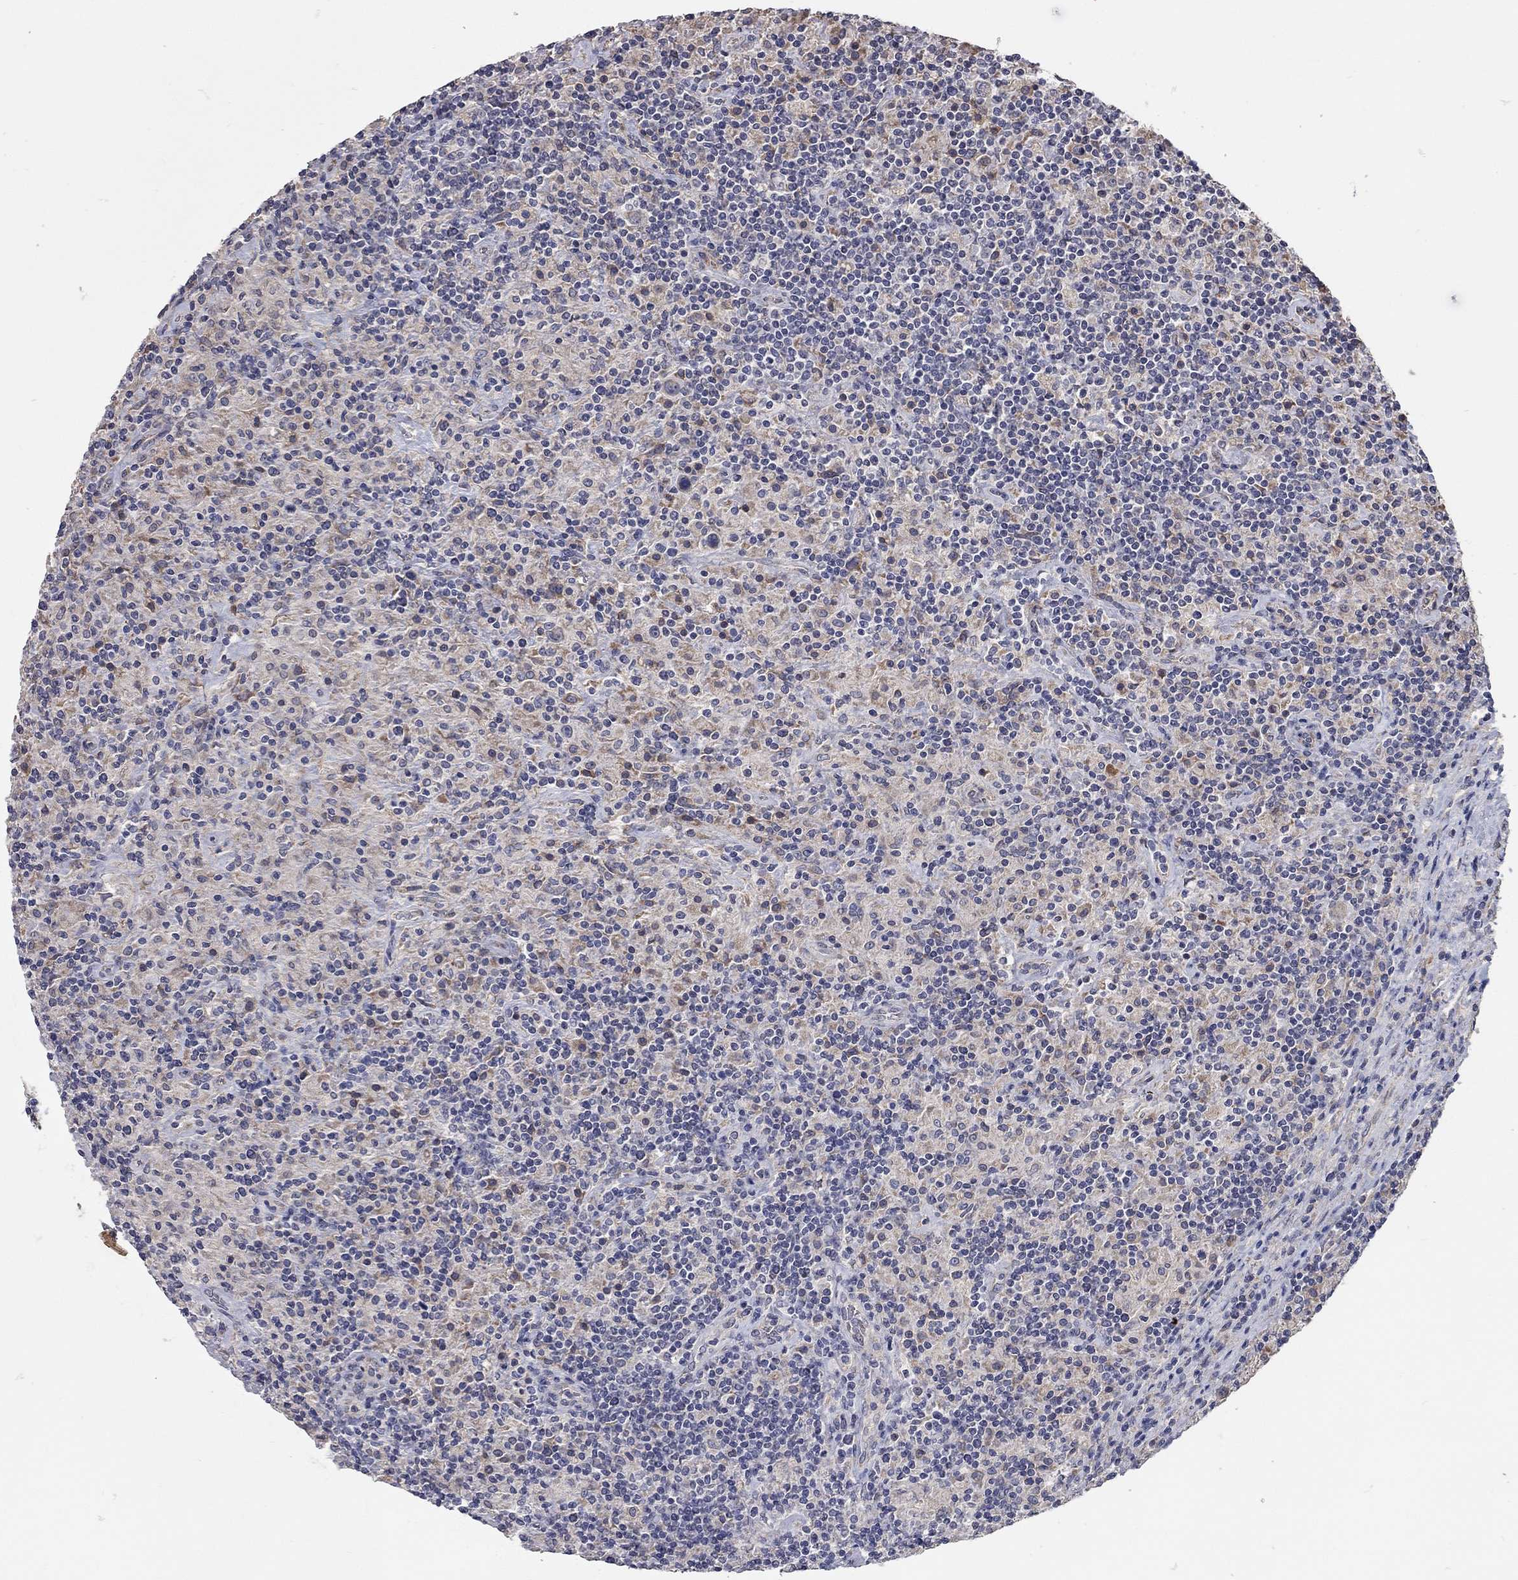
{"staining": {"intensity": "negative", "quantity": "none", "location": "none"}, "tissue": "lymphoma", "cell_type": "Tumor cells", "image_type": "cancer", "snomed": [{"axis": "morphology", "description": "Hodgkin's disease, NOS"}, {"axis": "topography", "description": "Lymph node"}], "caption": "An image of lymphoma stained for a protein demonstrates no brown staining in tumor cells.", "gene": "XAGE2", "patient": {"sex": "male", "age": 70}}